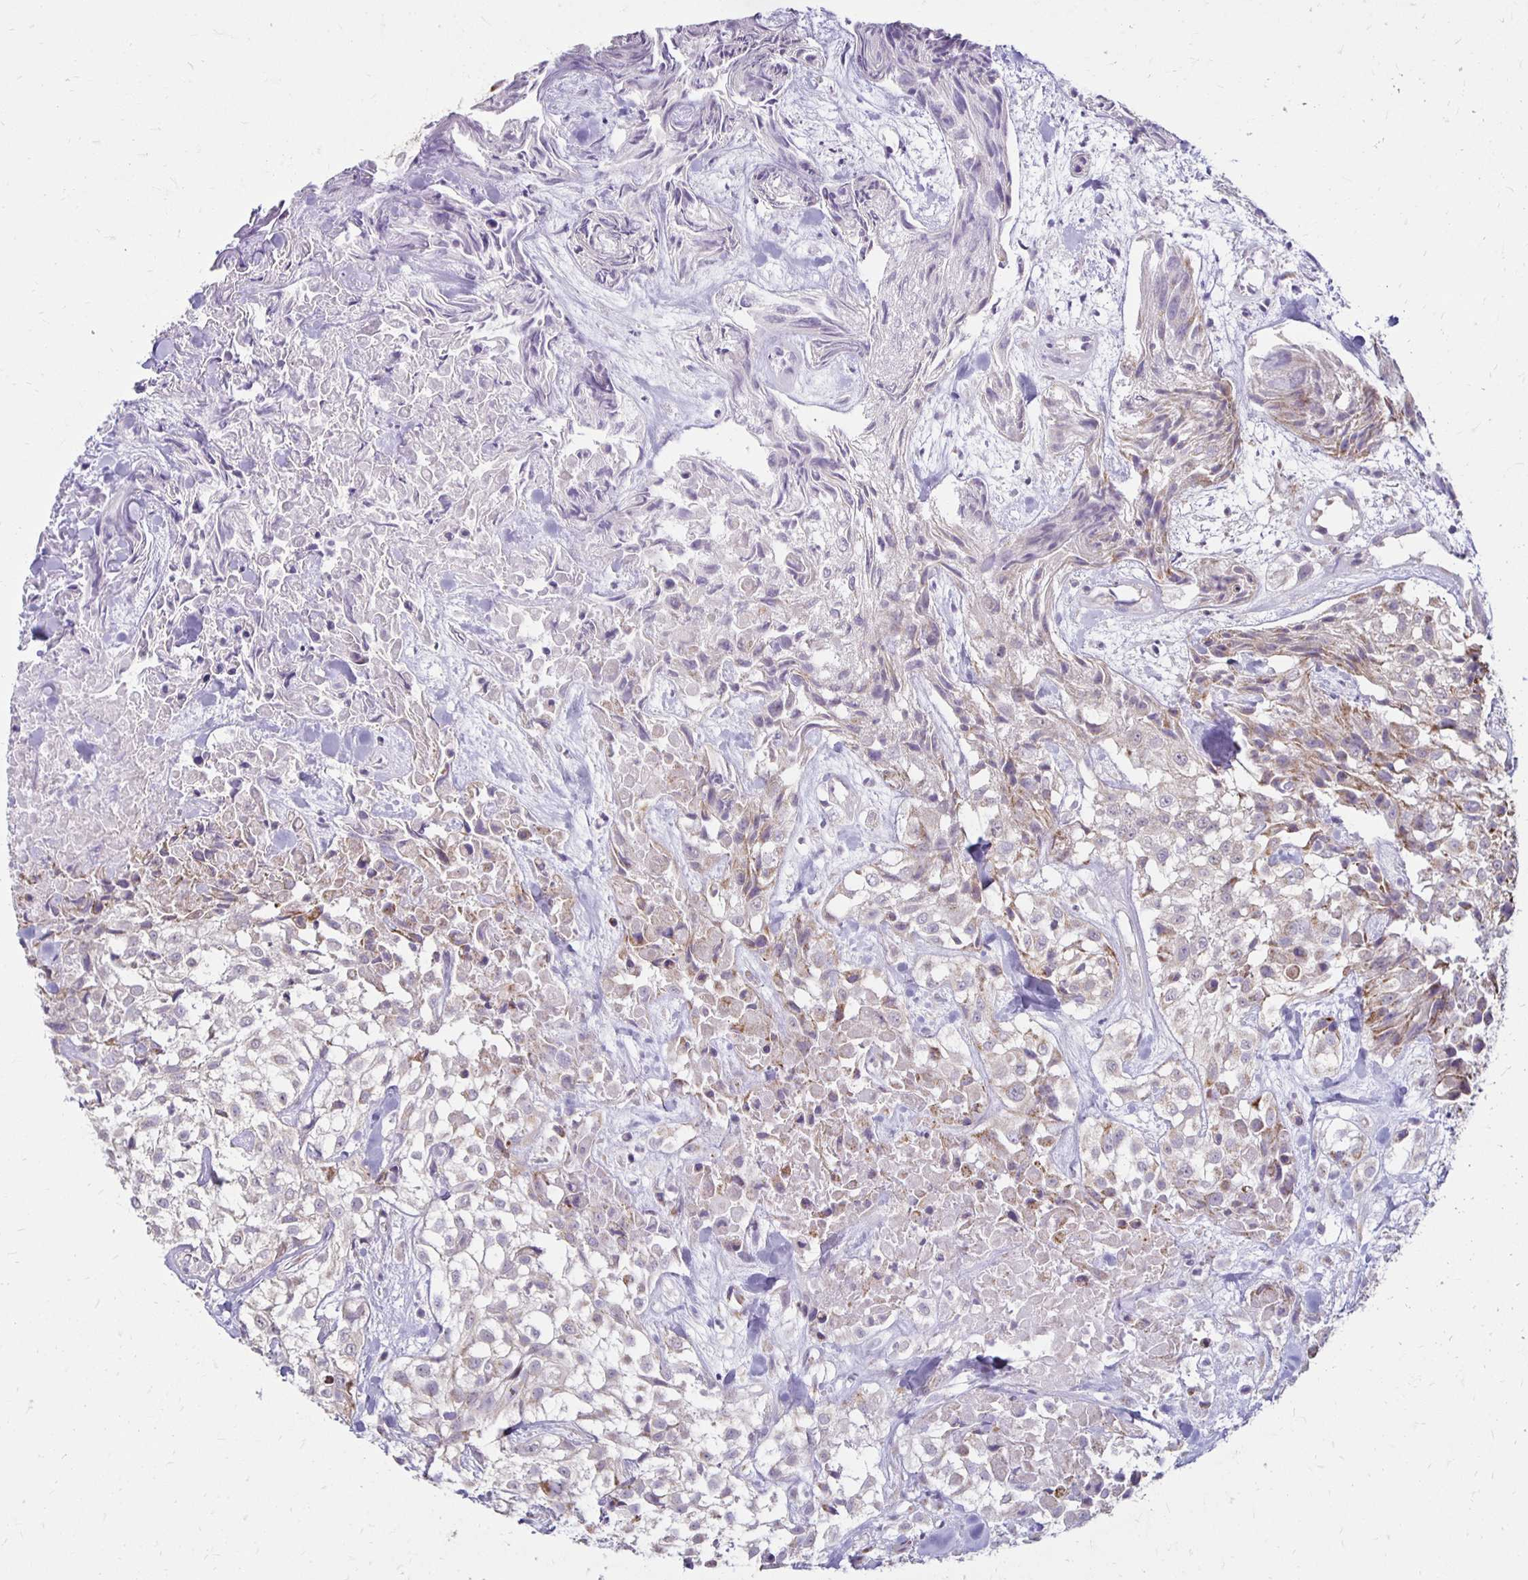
{"staining": {"intensity": "weak", "quantity": "<25%", "location": "cytoplasmic/membranous"}, "tissue": "urothelial cancer", "cell_type": "Tumor cells", "image_type": "cancer", "snomed": [{"axis": "morphology", "description": "Urothelial carcinoma, High grade"}, {"axis": "topography", "description": "Urinary bladder"}], "caption": "IHC histopathology image of urothelial cancer stained for a protein (brown), which displays no positivity in tumor cells. (DAB immunohistochemistry (IHC) visualized using brightfield microscopy, high magnification).", "gene": "IER3", "patient": {"sex": "male", "age": 56}}